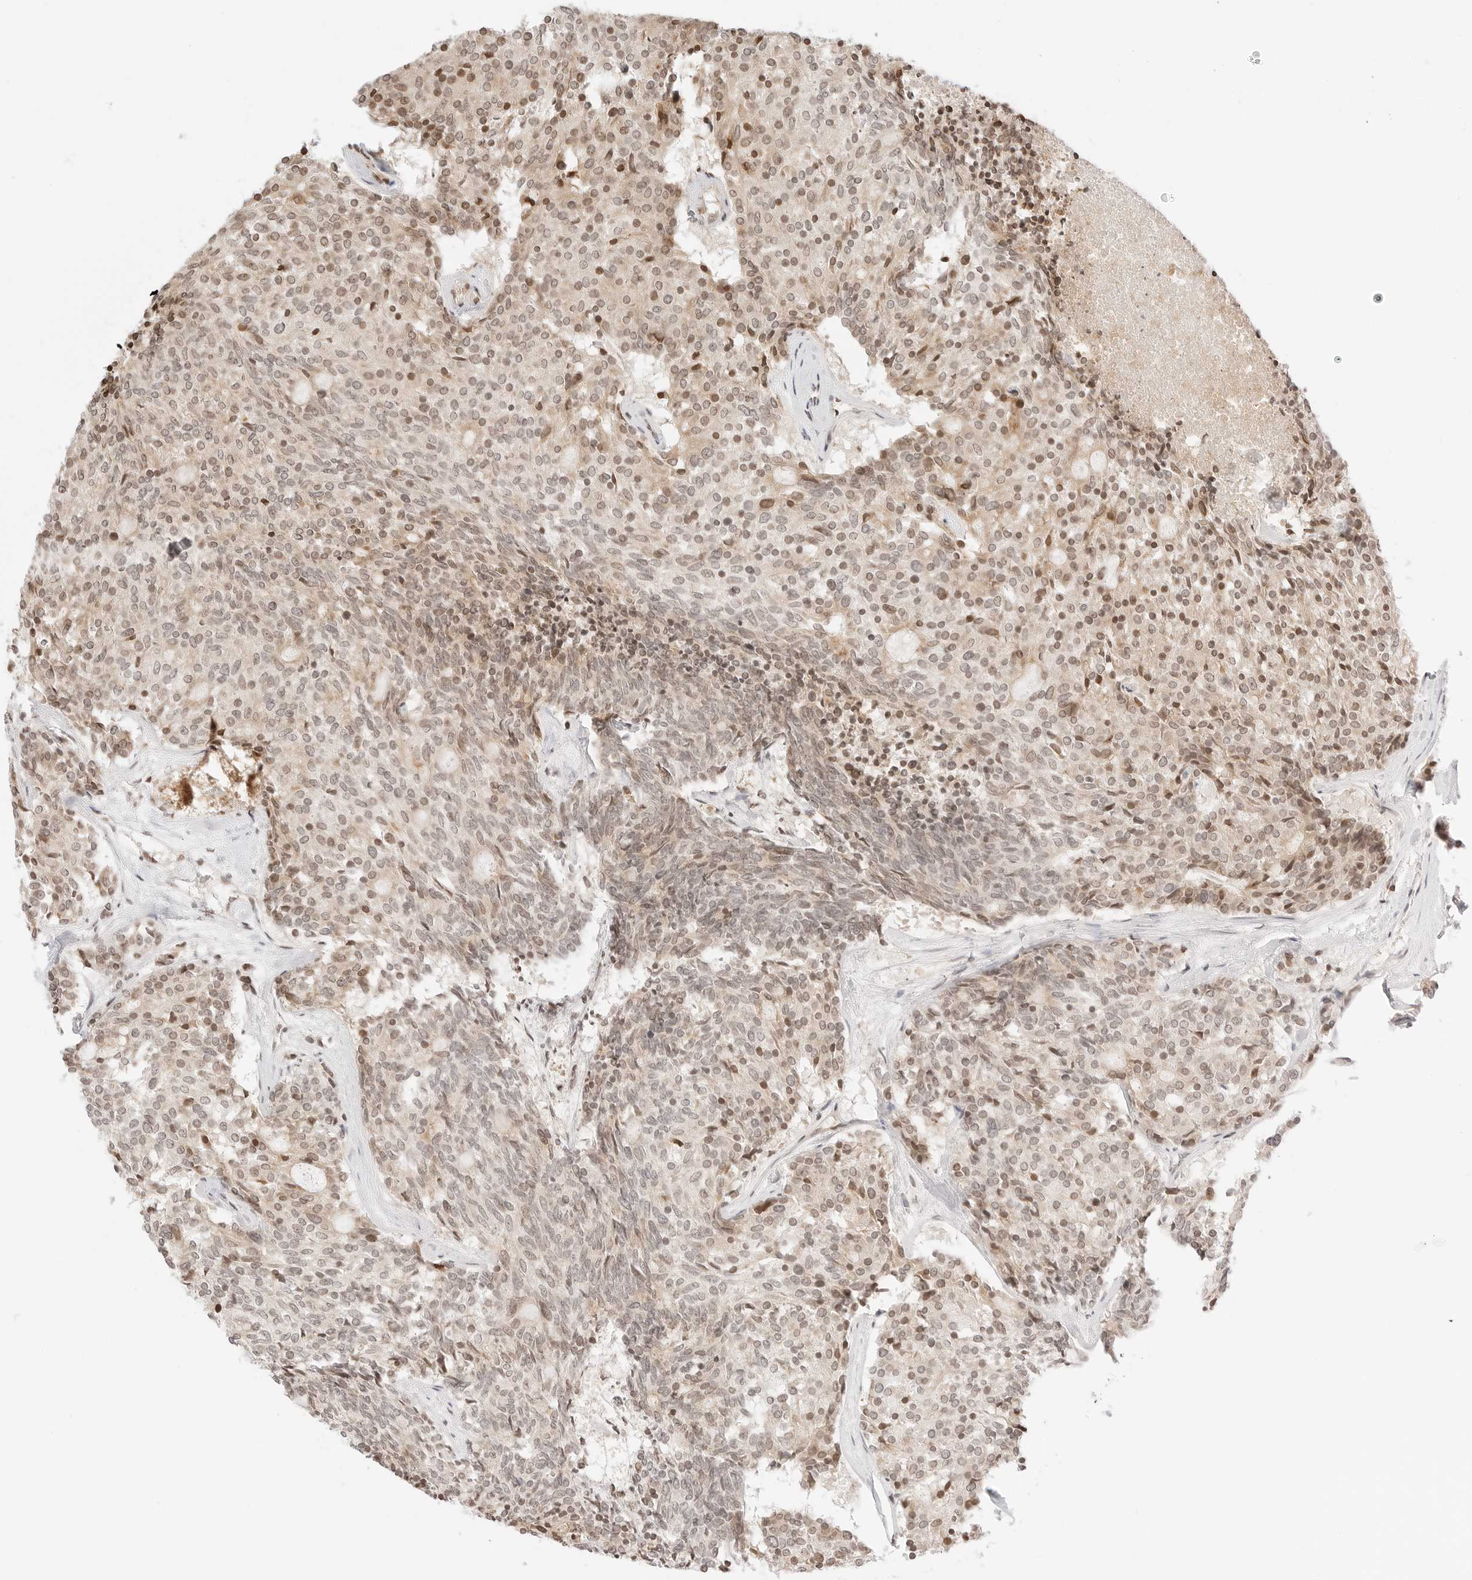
{"staining": {"intensity": "weak", "quantity": "25%-75%", "location": "cytoplasmic/membranous,nuclear"}, "tissue": "carcinoid", "cell_type": "Tumor cells", "image_type": "cancer", "snomed": [{"axis": "morphology", "description": "Carcinoid, malignant, NOS"}, {"axis": "topography", "description": "Pancreas"}], "caption": "An IHC histopathology image of tumor tissue is shown. Protein staining in brown highlights weak cytoplasmic/membranous and nuclear positivity in malignant carcinoid within tumor cells. (brown staining indicates protein expression, while blue staining denotes nuclei).", "gene": "RPS6KL1", "patient": {"sex": "female", "age": 54}}